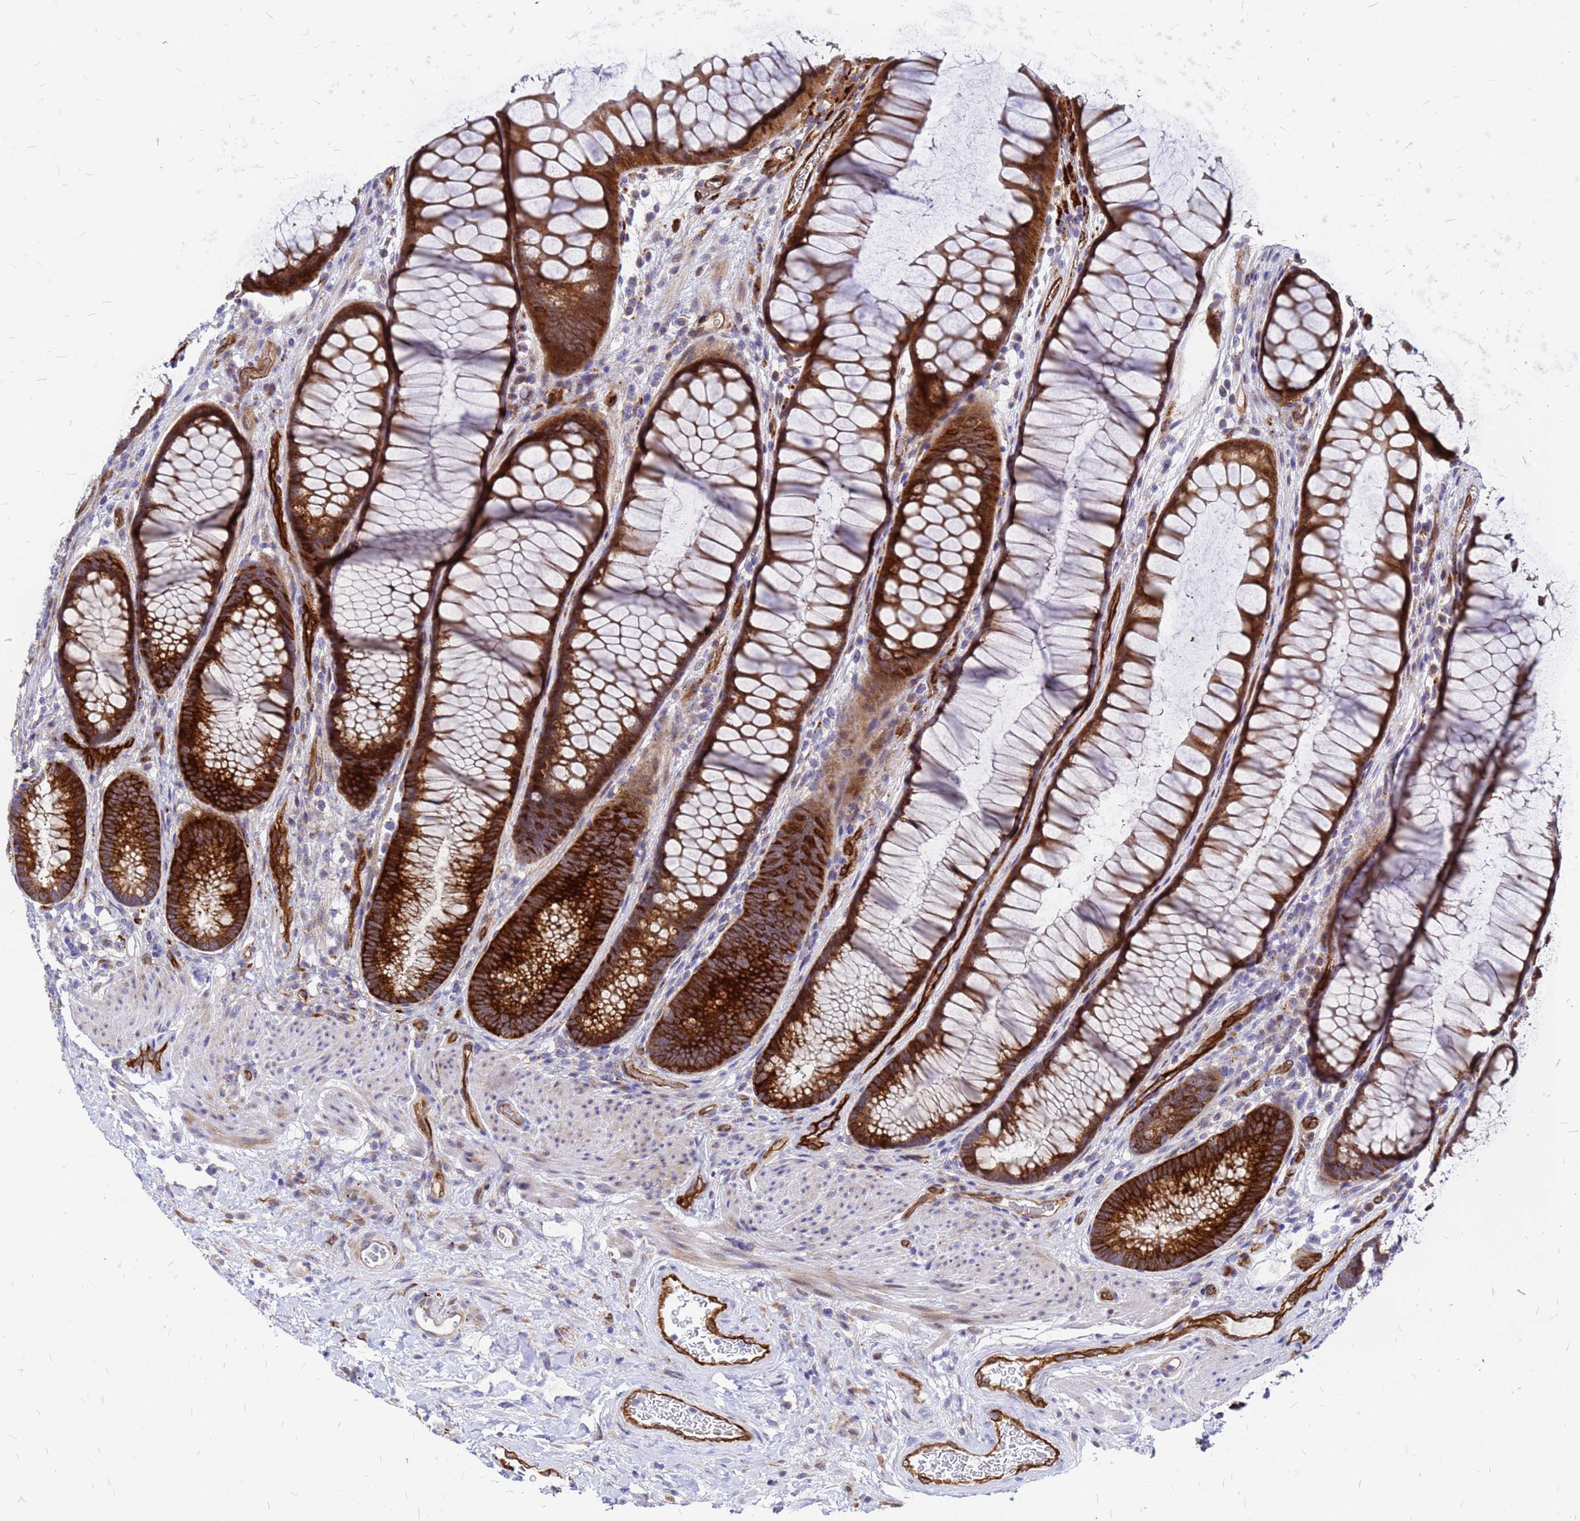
{"staining": {"intensity": "strong", "quantity": ">75%", "location": "cytoplasmic/membranous"}, "tissue": "colon", "cell_type": "Endothelial cells", "image_type": "normal", "snomed": [{"axis": "morphology", "description": "Normal tissue, NOS"}, {"axis": "topography", "description": "Colon"}], "caption": "Immunohistochemical staining of unremarkable colon shows >75% levels of strong cytoplasmic/membranous protein staining in about >75% of endothelial cells. (Stains: DAB in brown, nuclei in blue, Microscopy: brightfield microscopy at high magnification).", "gene": "NOSTRIN", "patient": {"sex": "female", "age": 82}}